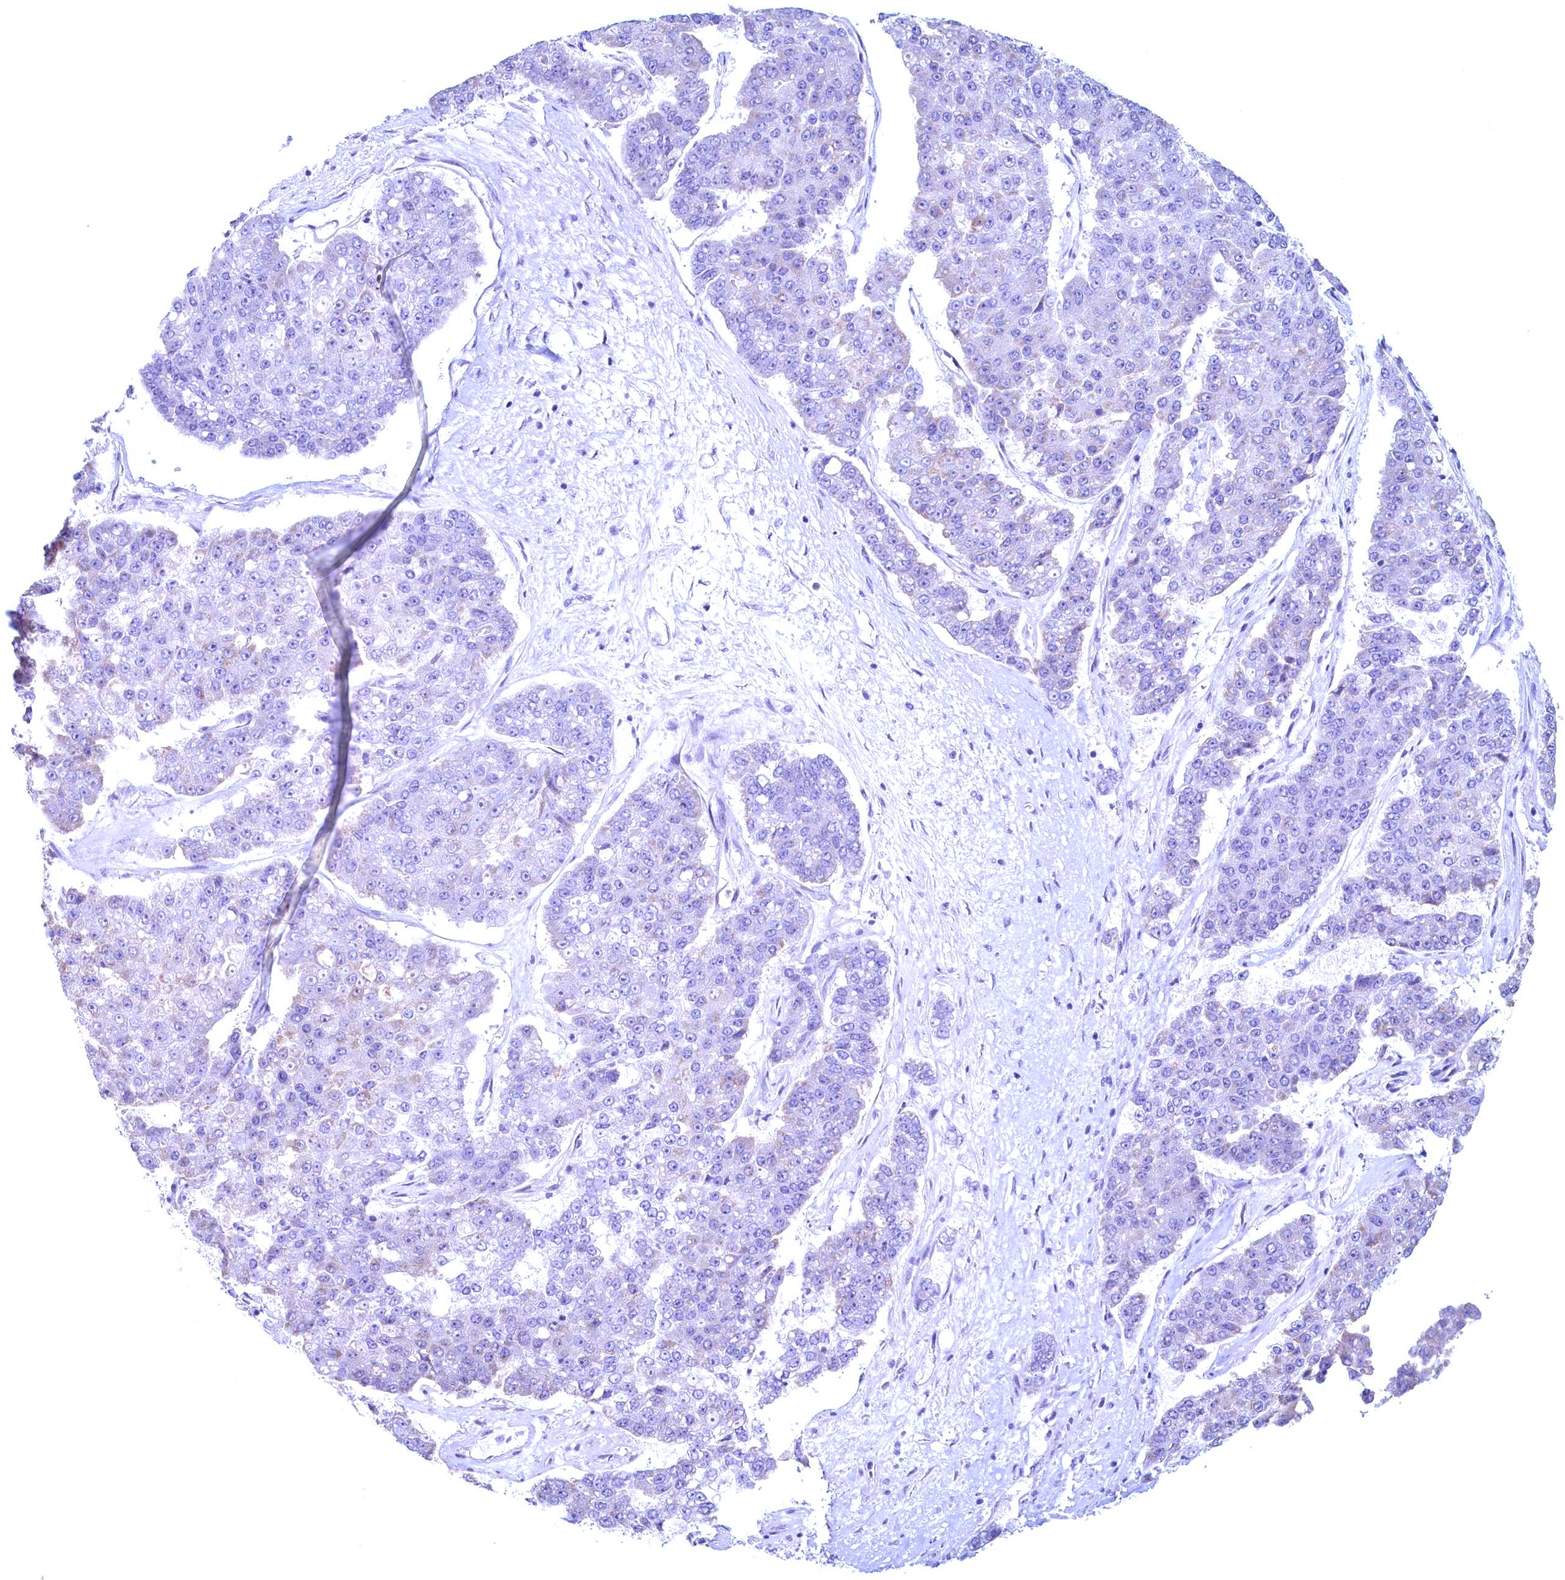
{"staining": {"intensity": "negative", "quantity": "none", "location": "none"}, "tissue": "pancreatic cancer", "cell_type": "Tumor cells", "image_type": "cancer", "snomed": [{"axis": "morphology", "description": "Adenocarcinoma, NOS"}, {"axis": "topography", "description": "Pancreas"}], "caption": "High power microscopy image of an immunohistochemistry histopathology image of pancreatic adenocarcinoma, revealing no significant expression in tumor cells.", "gene": "MAP1LC3A", "patient": {"sex": "male", "age": 50}}